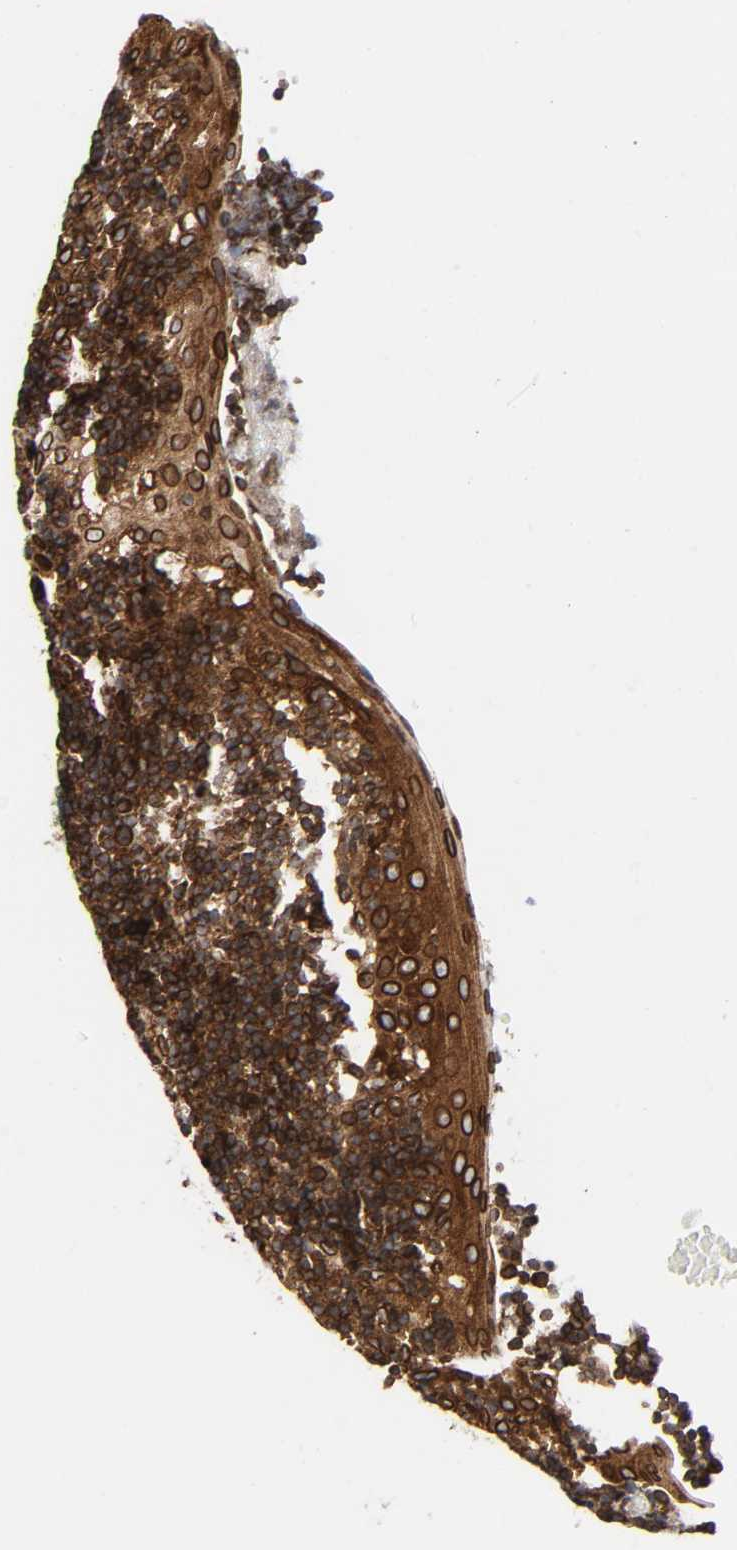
{"staining": {"intensity": "strong", "quantity": ">75%", "location": "cytoplasmic/membranous,nuclear"}, "tissue": "tonsil", "cell_type": "Germinal center cells", "image_type": "normal", "snomed": [{"axis": "morphology", "description": "Normal tissue, NOS"}, {"axis": "topography", "description": "Tonsil"}], "caption": "A histopathology image of tonsil stained for a protein shows strong cytoplasmic/membranous,nuclear brown staining in germinal center cells.", "gene": "RANGAP1", "patient": {"sex": "female", "age": 40}}